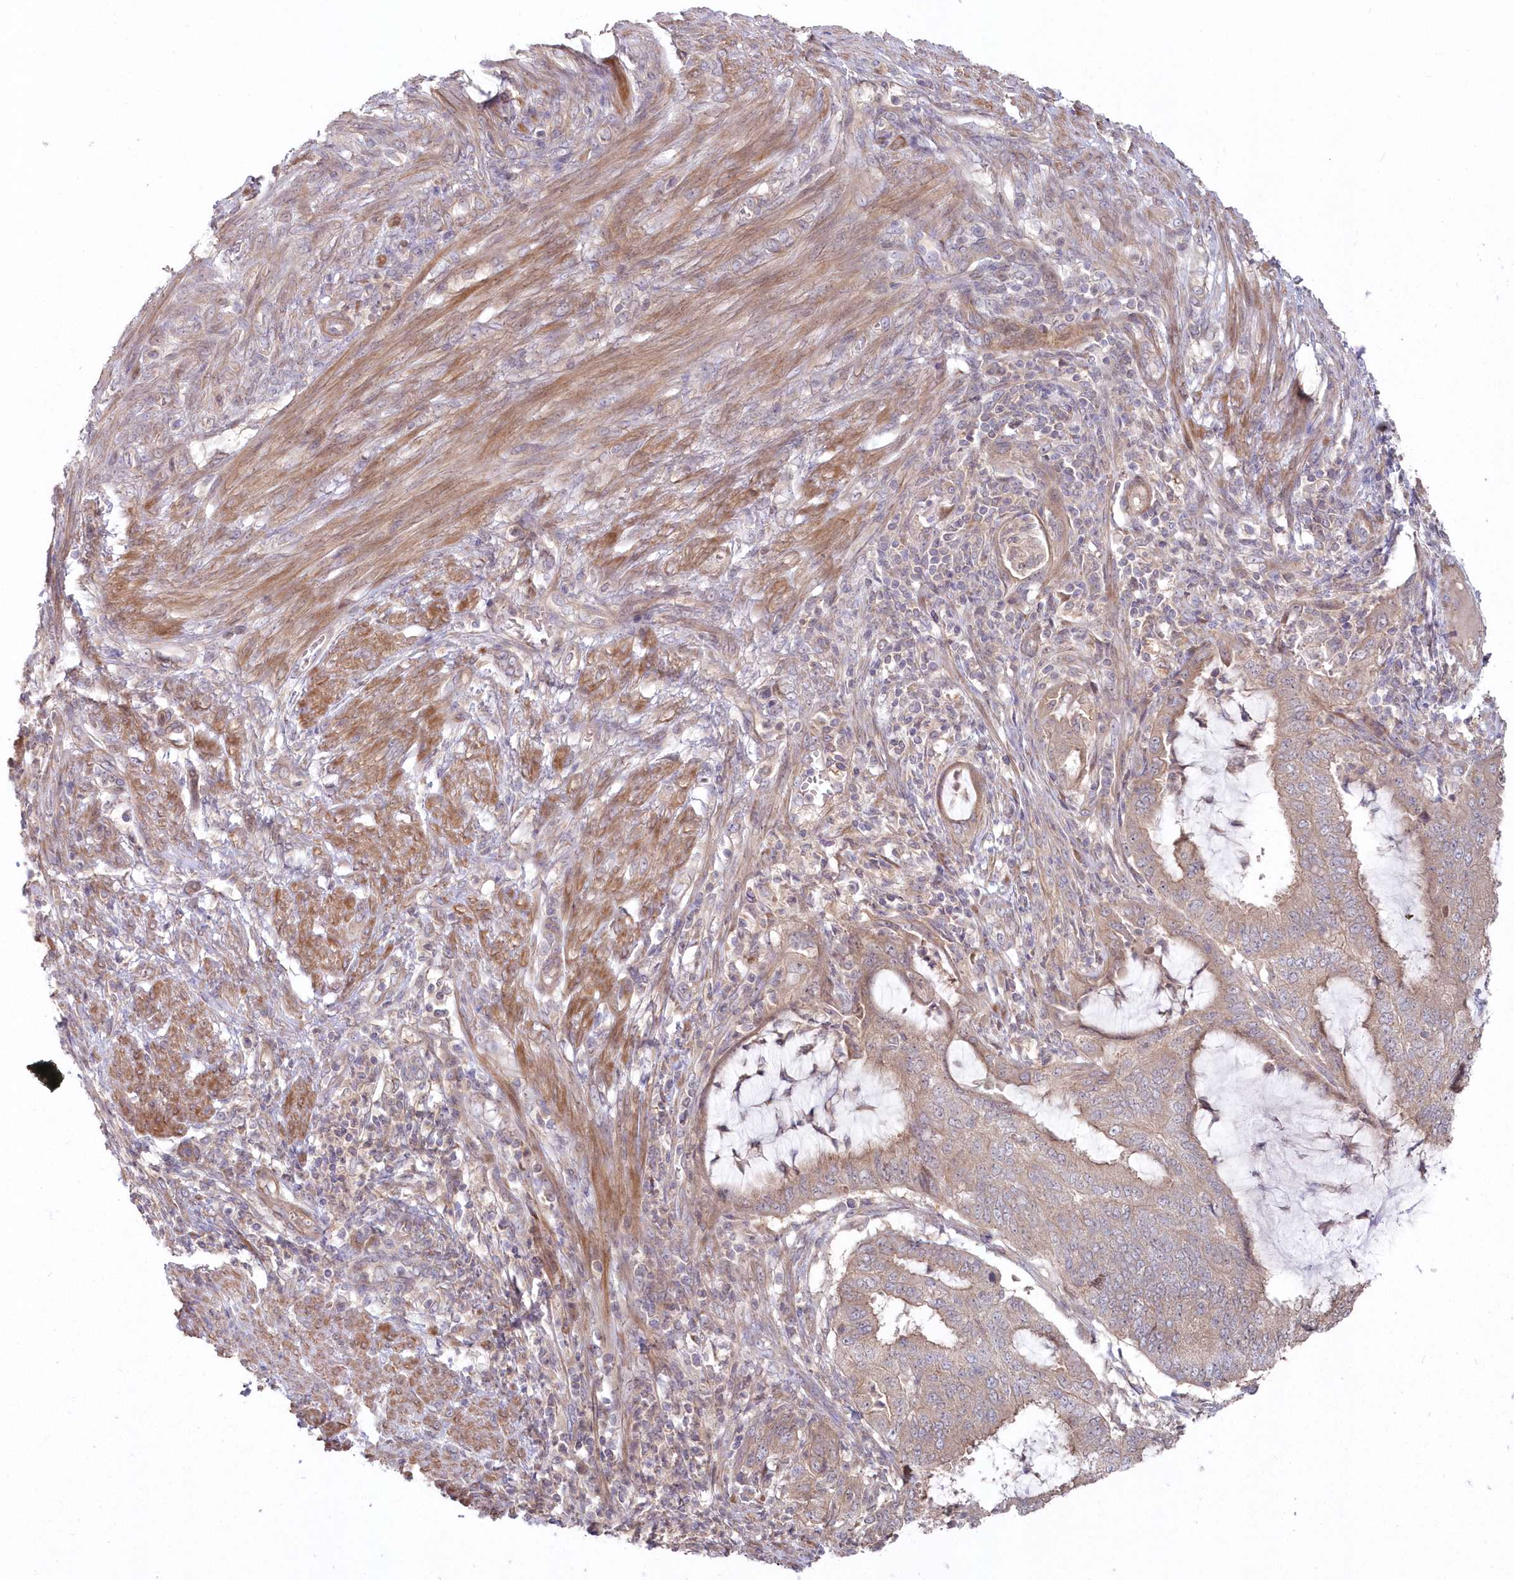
{"staining": {"intensity": "weak", "quantity": "<25%", "location": "cytoplasmic/membranous"}, "tissue": "endometrial cancer", "cell_type": "Tumor cells", "image_type": "cancer", "snomed": [{"axis": "morphology", "description": "Adenocarcinoma, NOS"}, {"axis": "topography", "description": "Endometrium"}], "caption": "High magnification brightfield microscopy of endometrial cancer (adenocarcinoma) stained with DAB (brown) and counterstained with hematoxylin (blue): tumor cells show no significant positivity. (DAB (3,3'-diaminobenzidine) immunohistochemistry, high magnification).", "gene": "TBCA", "patient": {"sex": "female", "age": 51}}